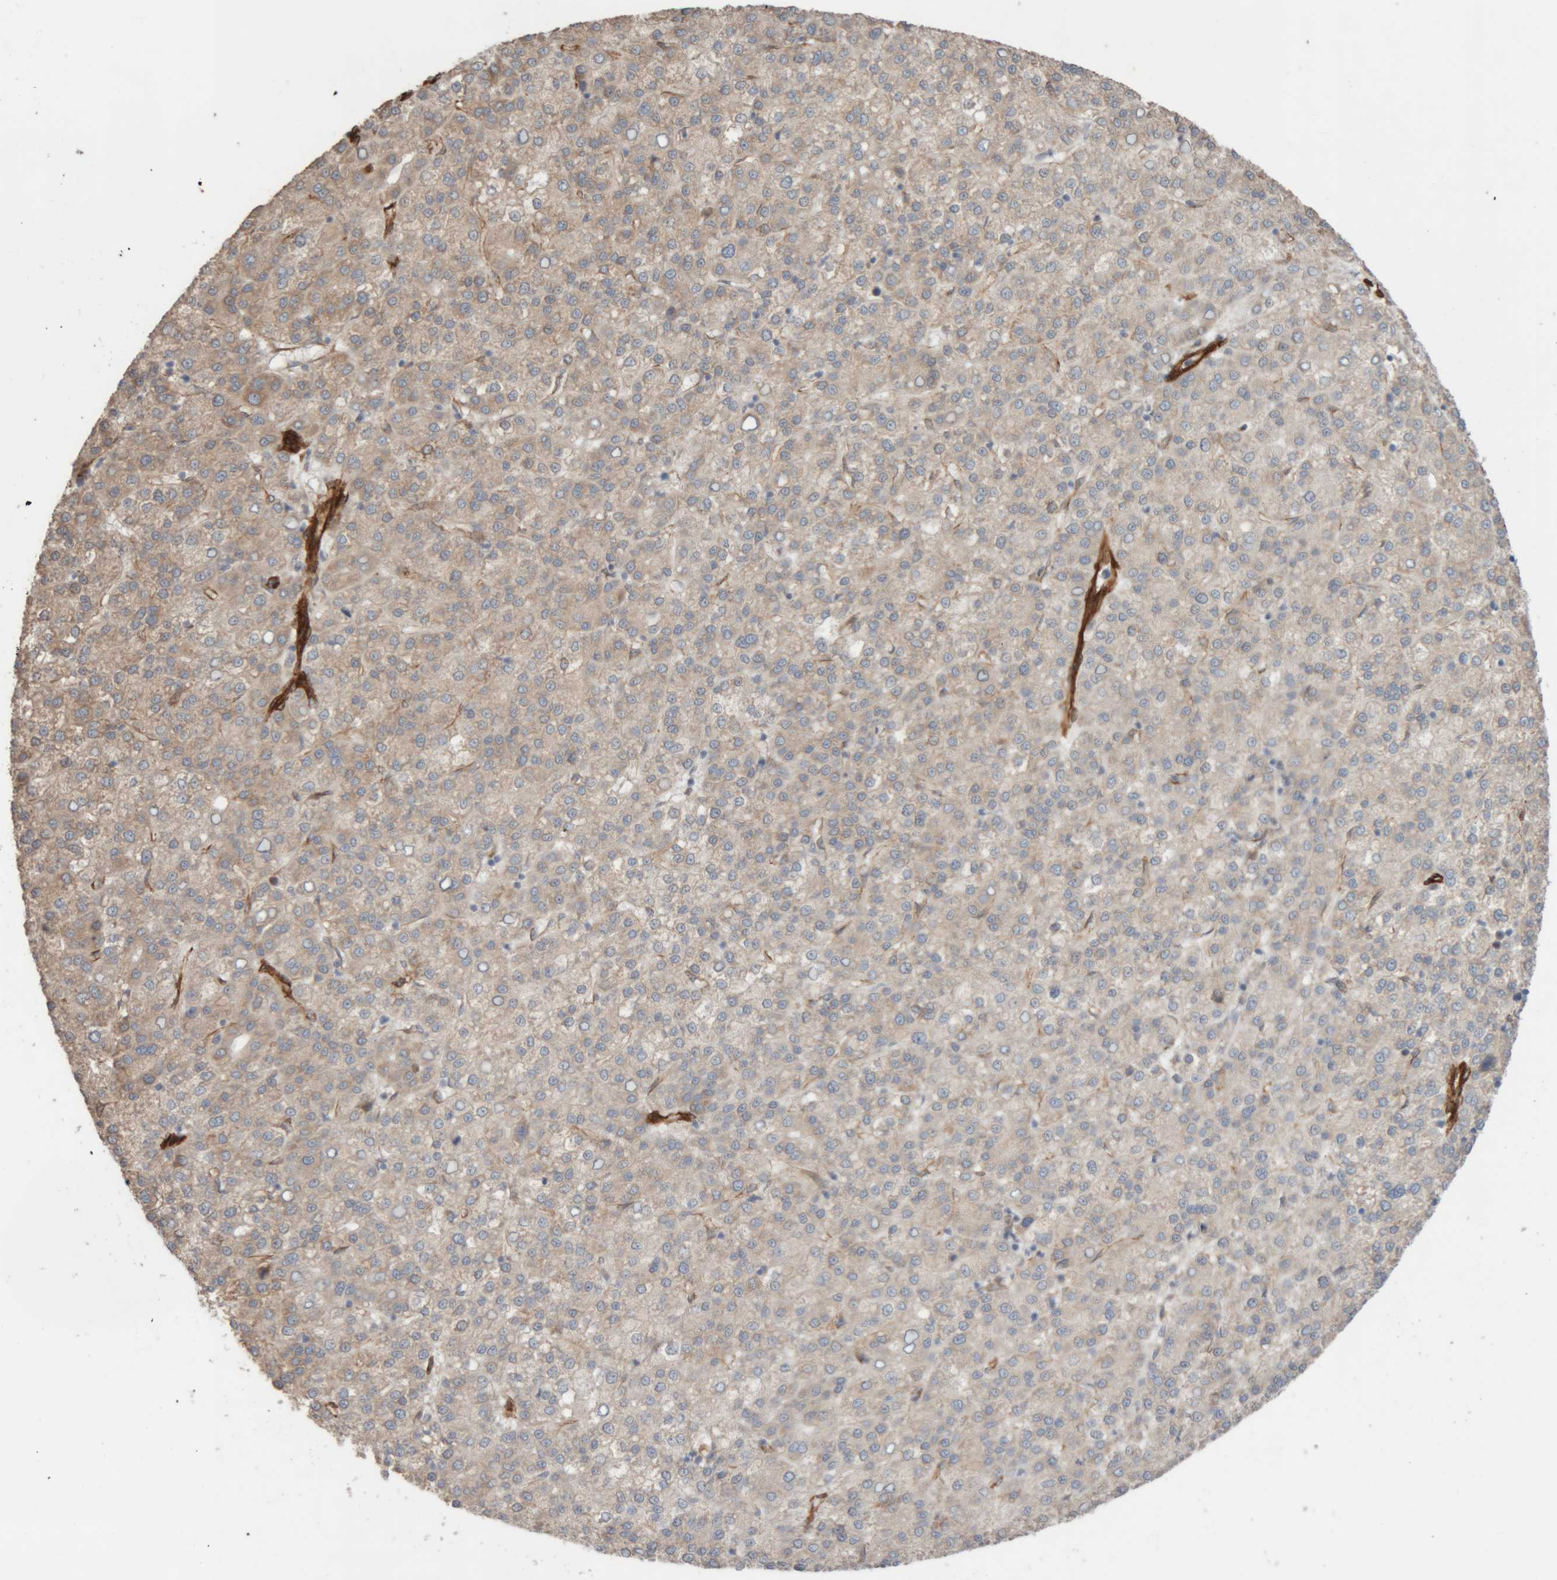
{"staining": {"intensity": "weak", "quantity": "<25%", "location": "cytoplasmic/membranous"}, "tissue": "liver cancer", "cell_type": "Tumor cells", "image_type": "cancer", "snomed": [{"axis": "morphology", "description": "Carcinoma, Hepatocellular, NOS"}, {"axis": "topography", "description": "Liver"}], "caption": "High magnification brightfield microscopy of hepatocellular carcinoma (liver) stained with DAB (3,3'-diaminobenzidine) (brown) and counterstained with hematoxylin (blue): tumor cells show no significant positivity. (Stains: DAB immunohistochemistry with hematoxylin counter stain, Microscopy: brightfield microscopy at high magnification).", "gene": "RAB32", "patient": {"sex": "female", "age": 58}}